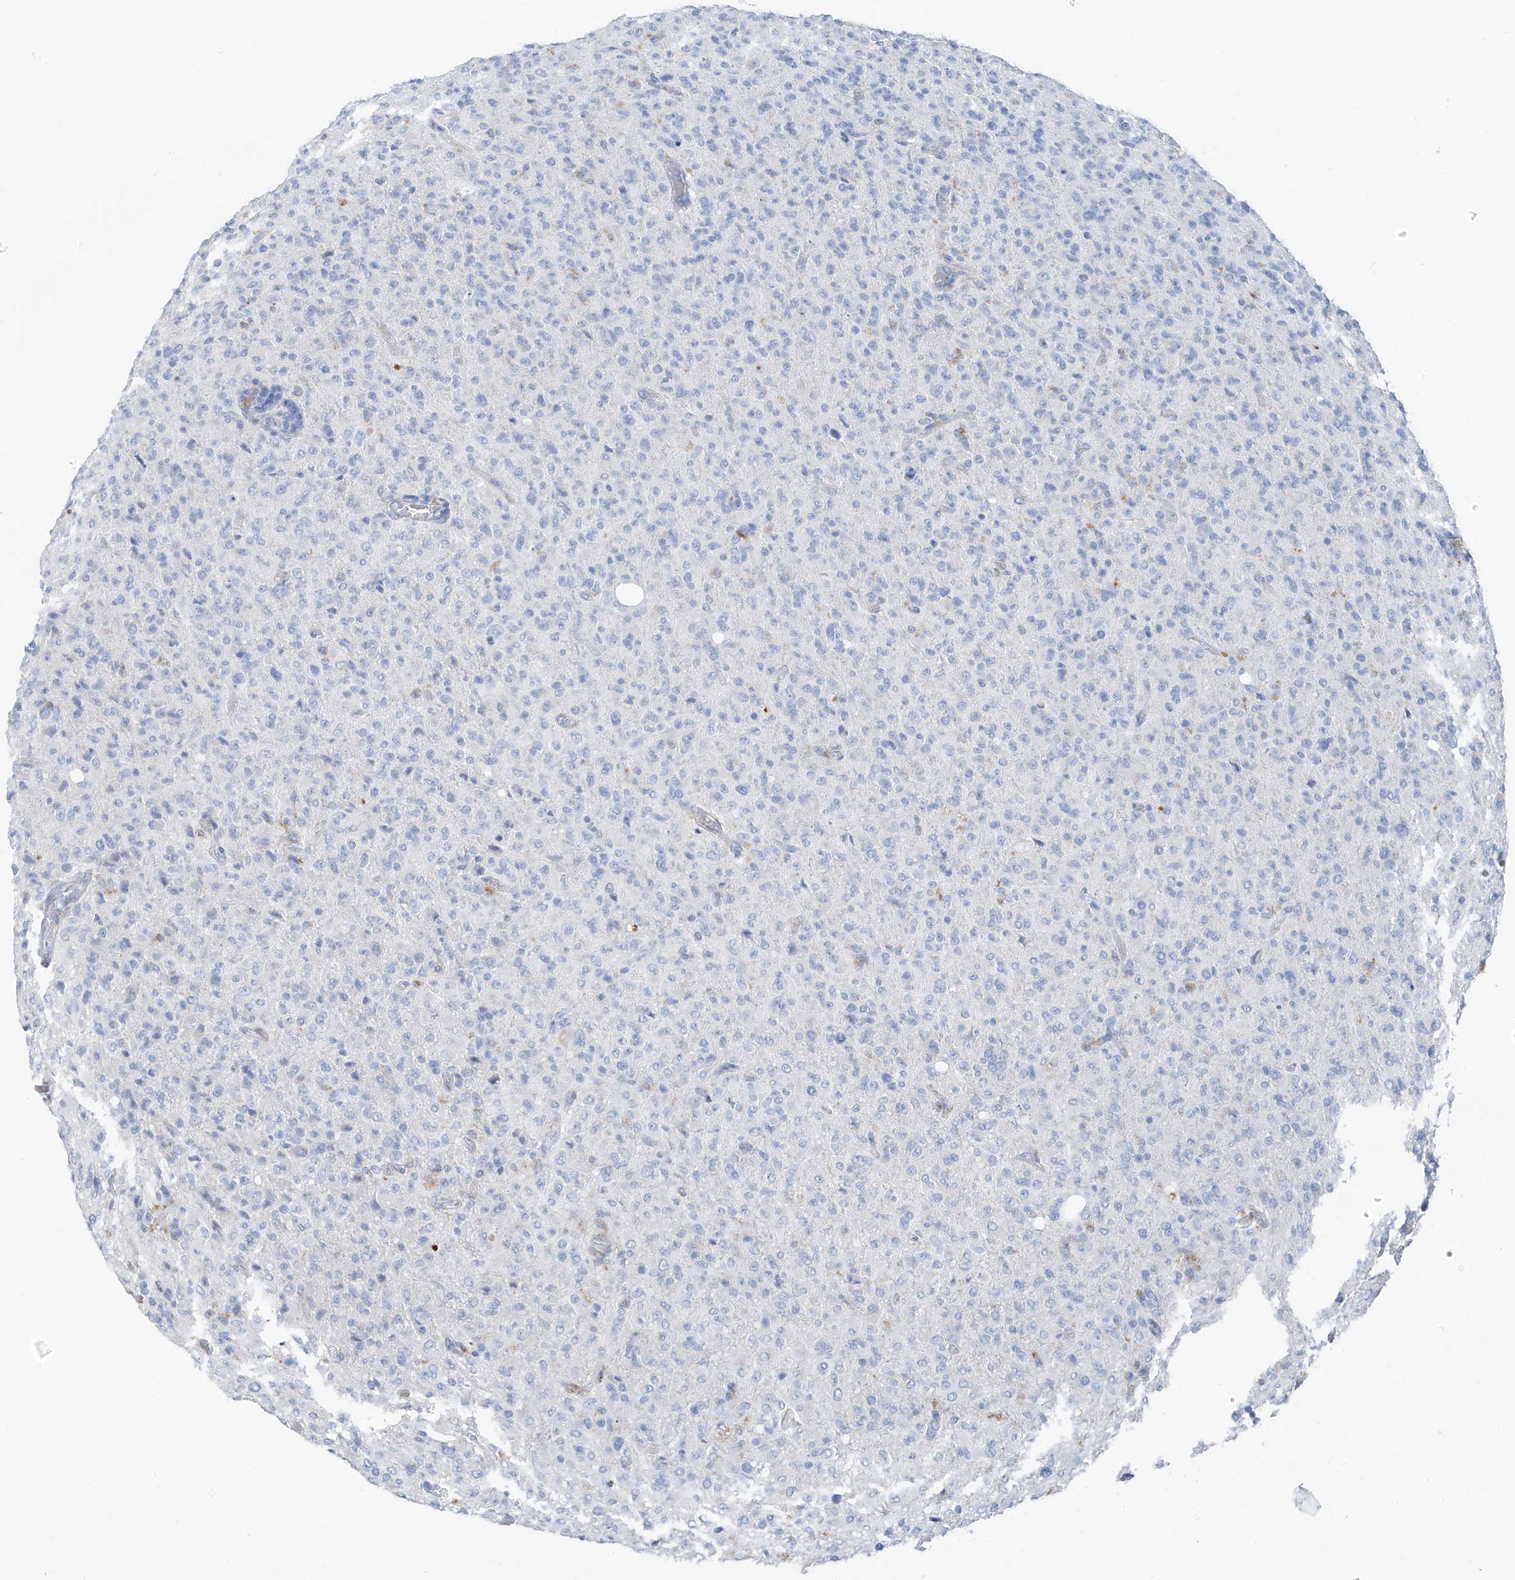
{"staining": {"intensity": "negative", "quantity": "none", "location": "none"}, "tissue": "glioma", "cell_type": "Tumor cells", "image_type": "cancer", "snomed": [{"axis": "morphology", "description": "Glioma, malignant, High grade"}, {"axis": "topography", "description": "Brain"}], "caption": "Immunohistochemistry image of malignant glioma (high-grade) stained for a protein (brown), which shows no positivity in tumor cells.", "gene": "GLMP", "patient": {"sex": "female", "age": 57}}